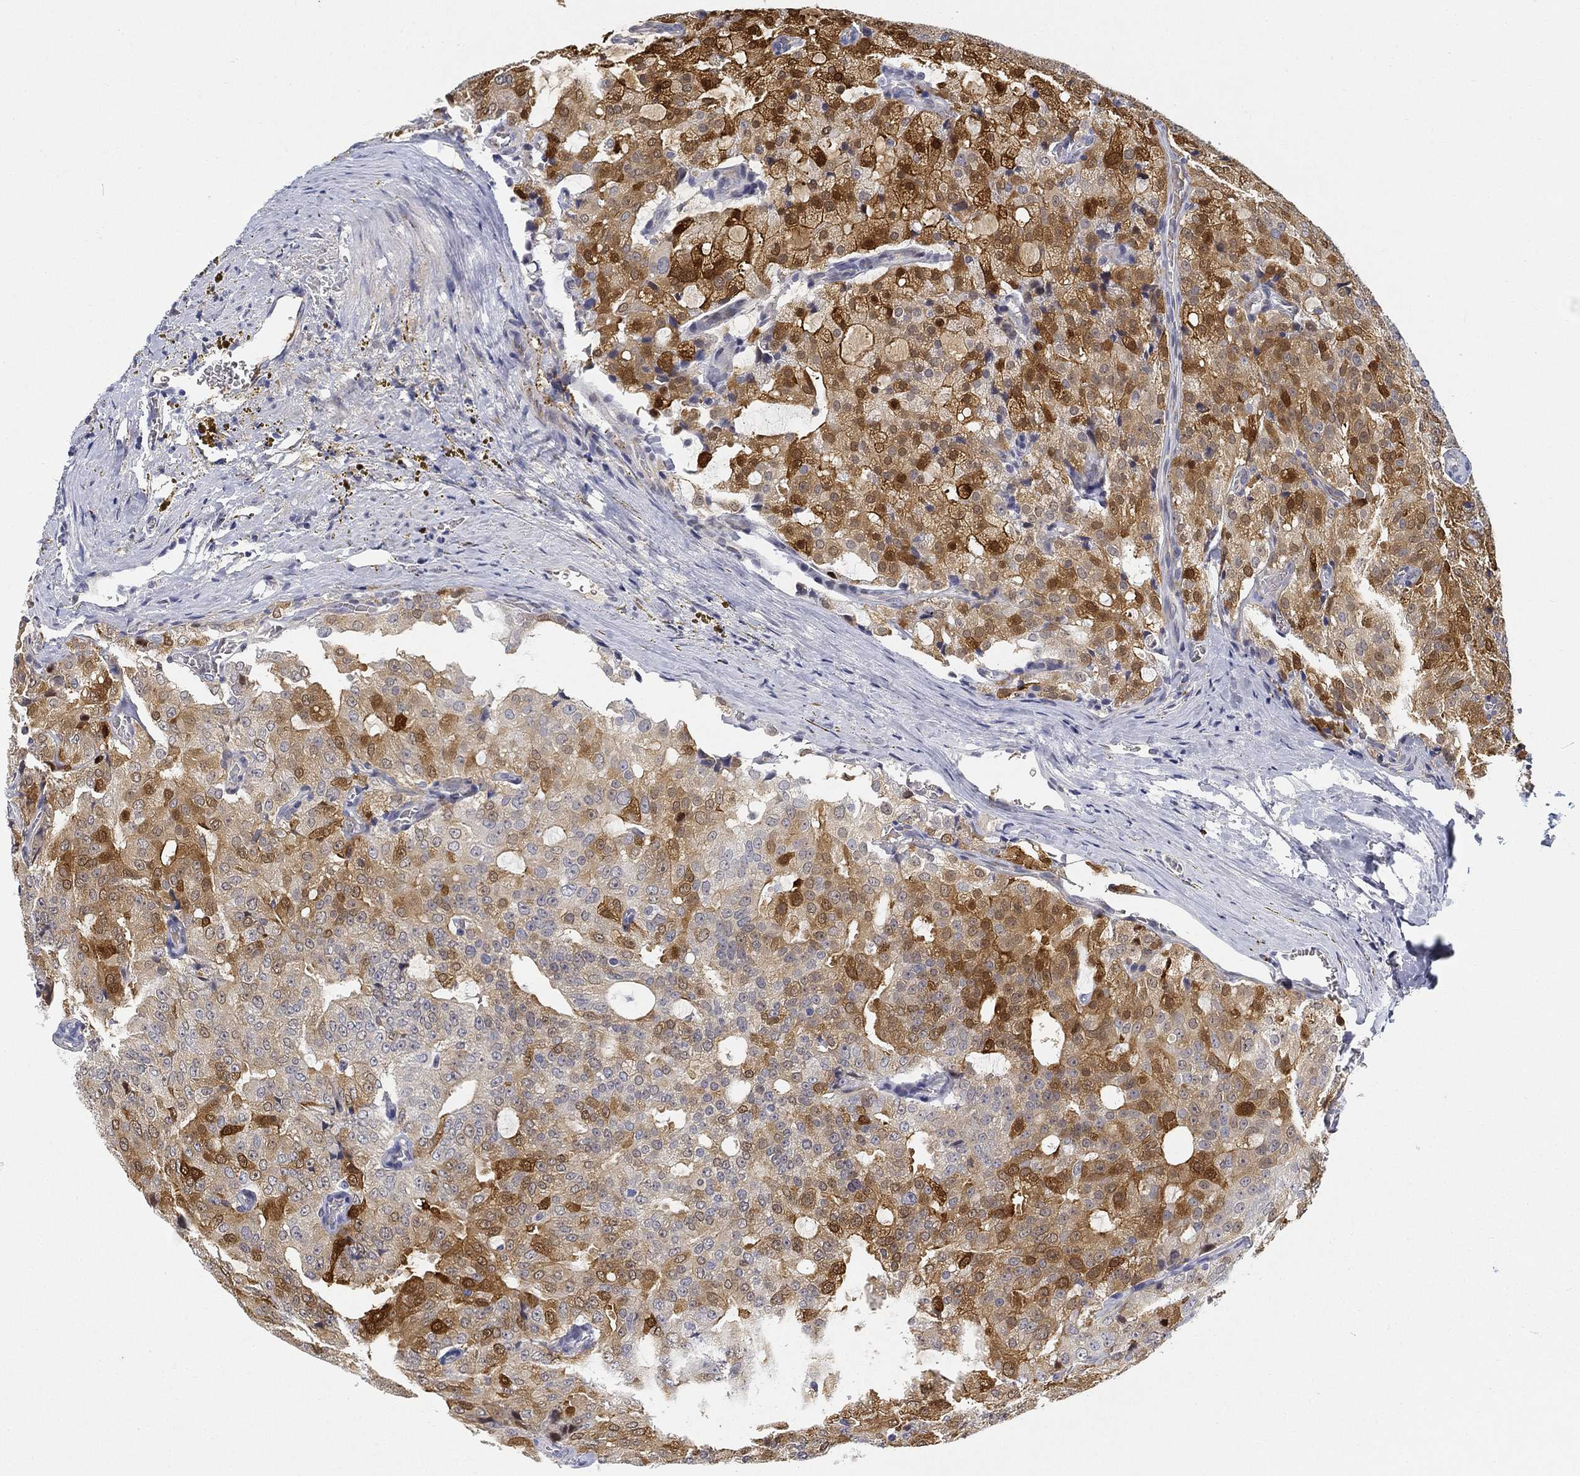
{"staining": {"intensity": "moderate", "quantity": "25%-75%", "location": "cytoplasmic/membranous"}, "tissue": "prostate cancer", "cell_type": "Tumor cells", "image_type": "cancer", "snomed": [{"axis": "morphology", "description": "Adenocarcinoma, NOS"}, {"axis": "topography", "description": "Prostate and seminal vesicle, NOS"}, {"axis": "topography", "description": "Prostate"}], "caption": "Protein expression analysis of human prostate cancer reveals moderate cytoplasmic/membranous expression in about 25%-75% of tumor cells. Nuclei are stained in blue.", "gene": "SLC2A5", "patient": {"sex": "male", "age": 67}}